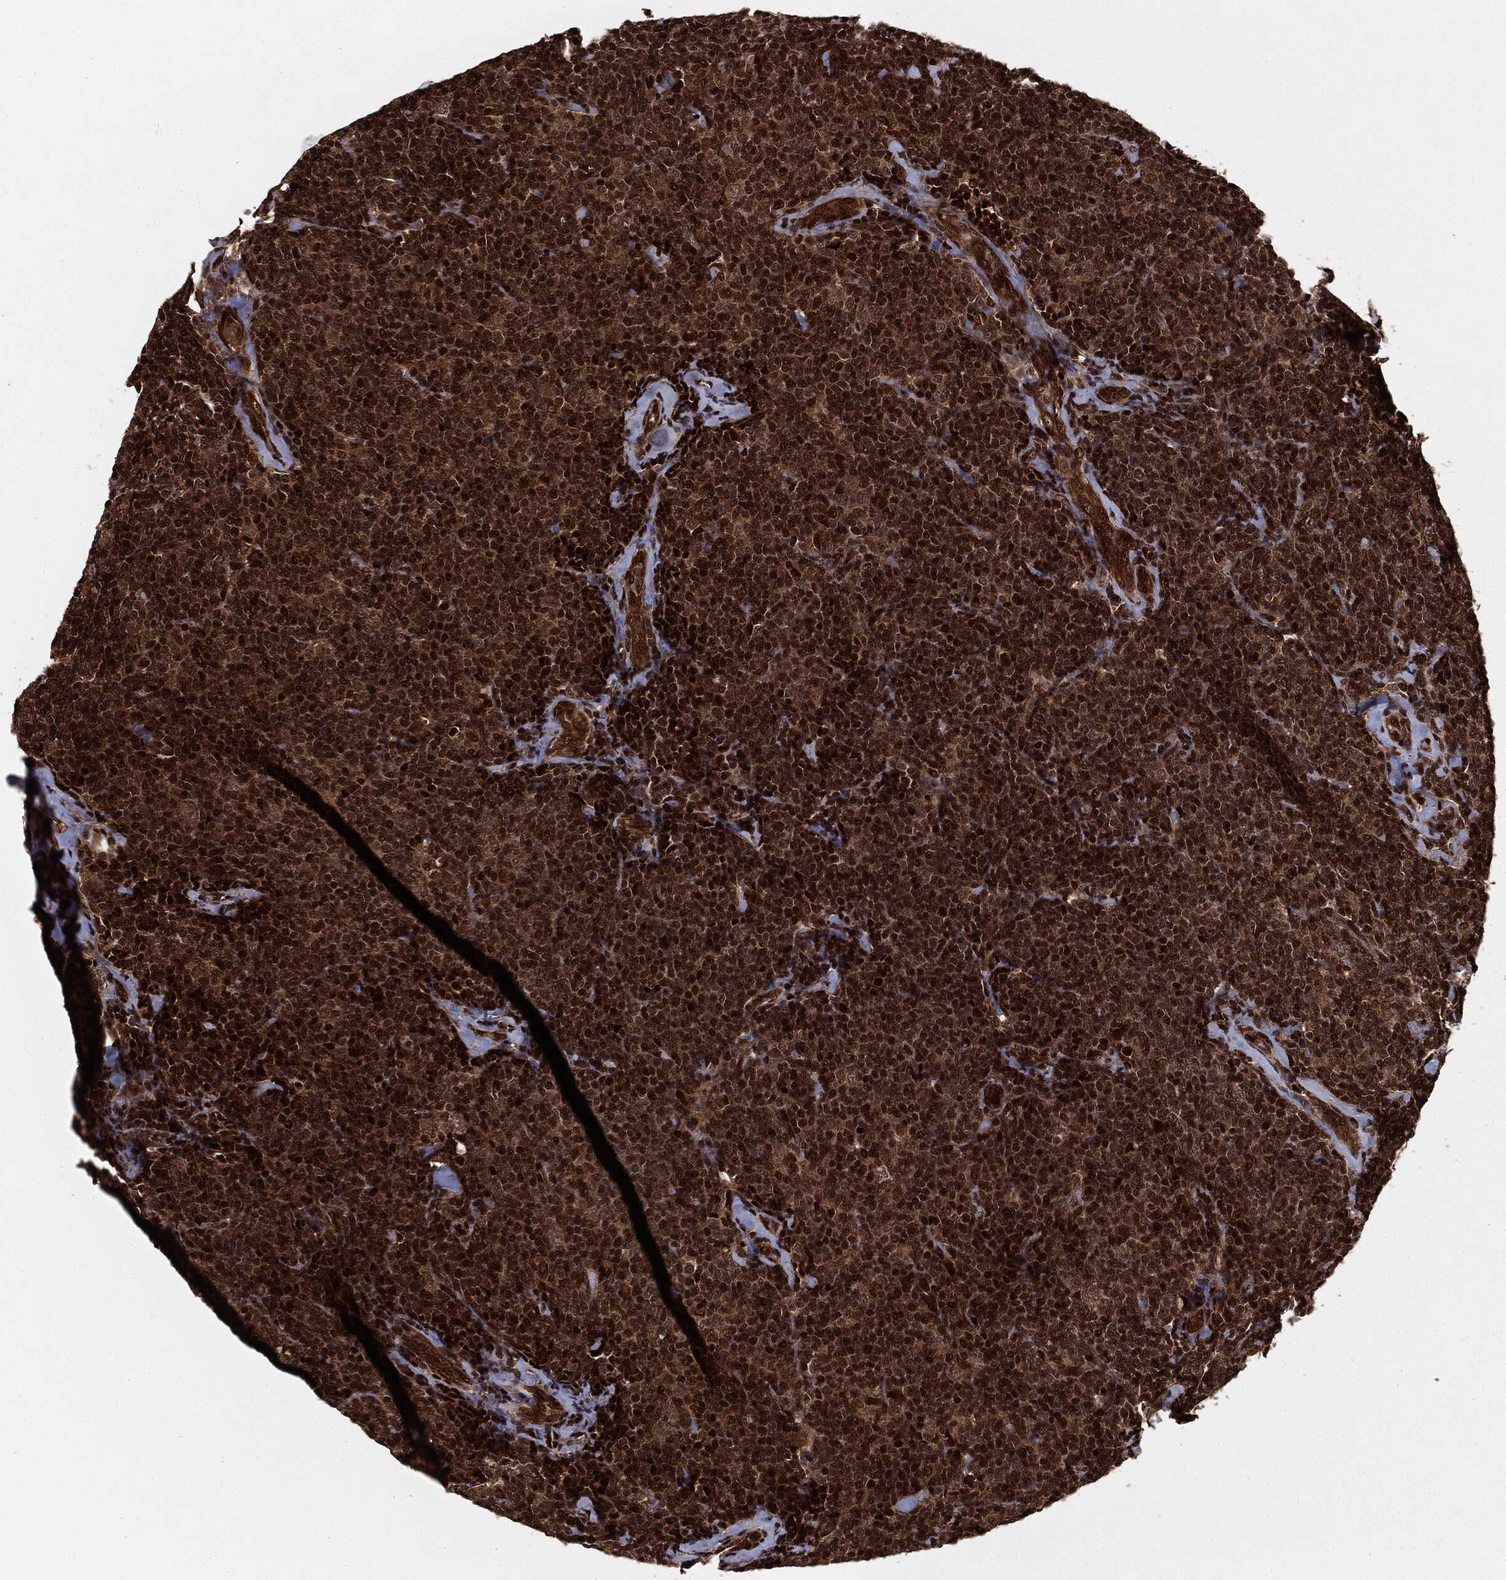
{"staining": {"intensity": "strong", "quantity": ">75%", "location": "cytoplasmic/membranous,nuclear"}, "tissue": "lymphoma", "cell_type": "Tumor cells", "image_type": "cancer", "snomed": [{"axis": "morphology", "description": "Malignant lymphoma, non-Hodgkin's type, Low grade"}, {"axis": "topography", "description": "Lymph node"}], "caption": "Immunohistochemical staining of human low-grade malignant lymphoma, non-Hodgkin's type demonstrates high levels of strong cytoplasmic/membranous and nuclear protein positivity in about >75% of tumor cells. (Brightfield microscopy of DAB IHC at high magnification).", "gene": "RANBP9", "patient": {"sex": "female", "age": 56}}